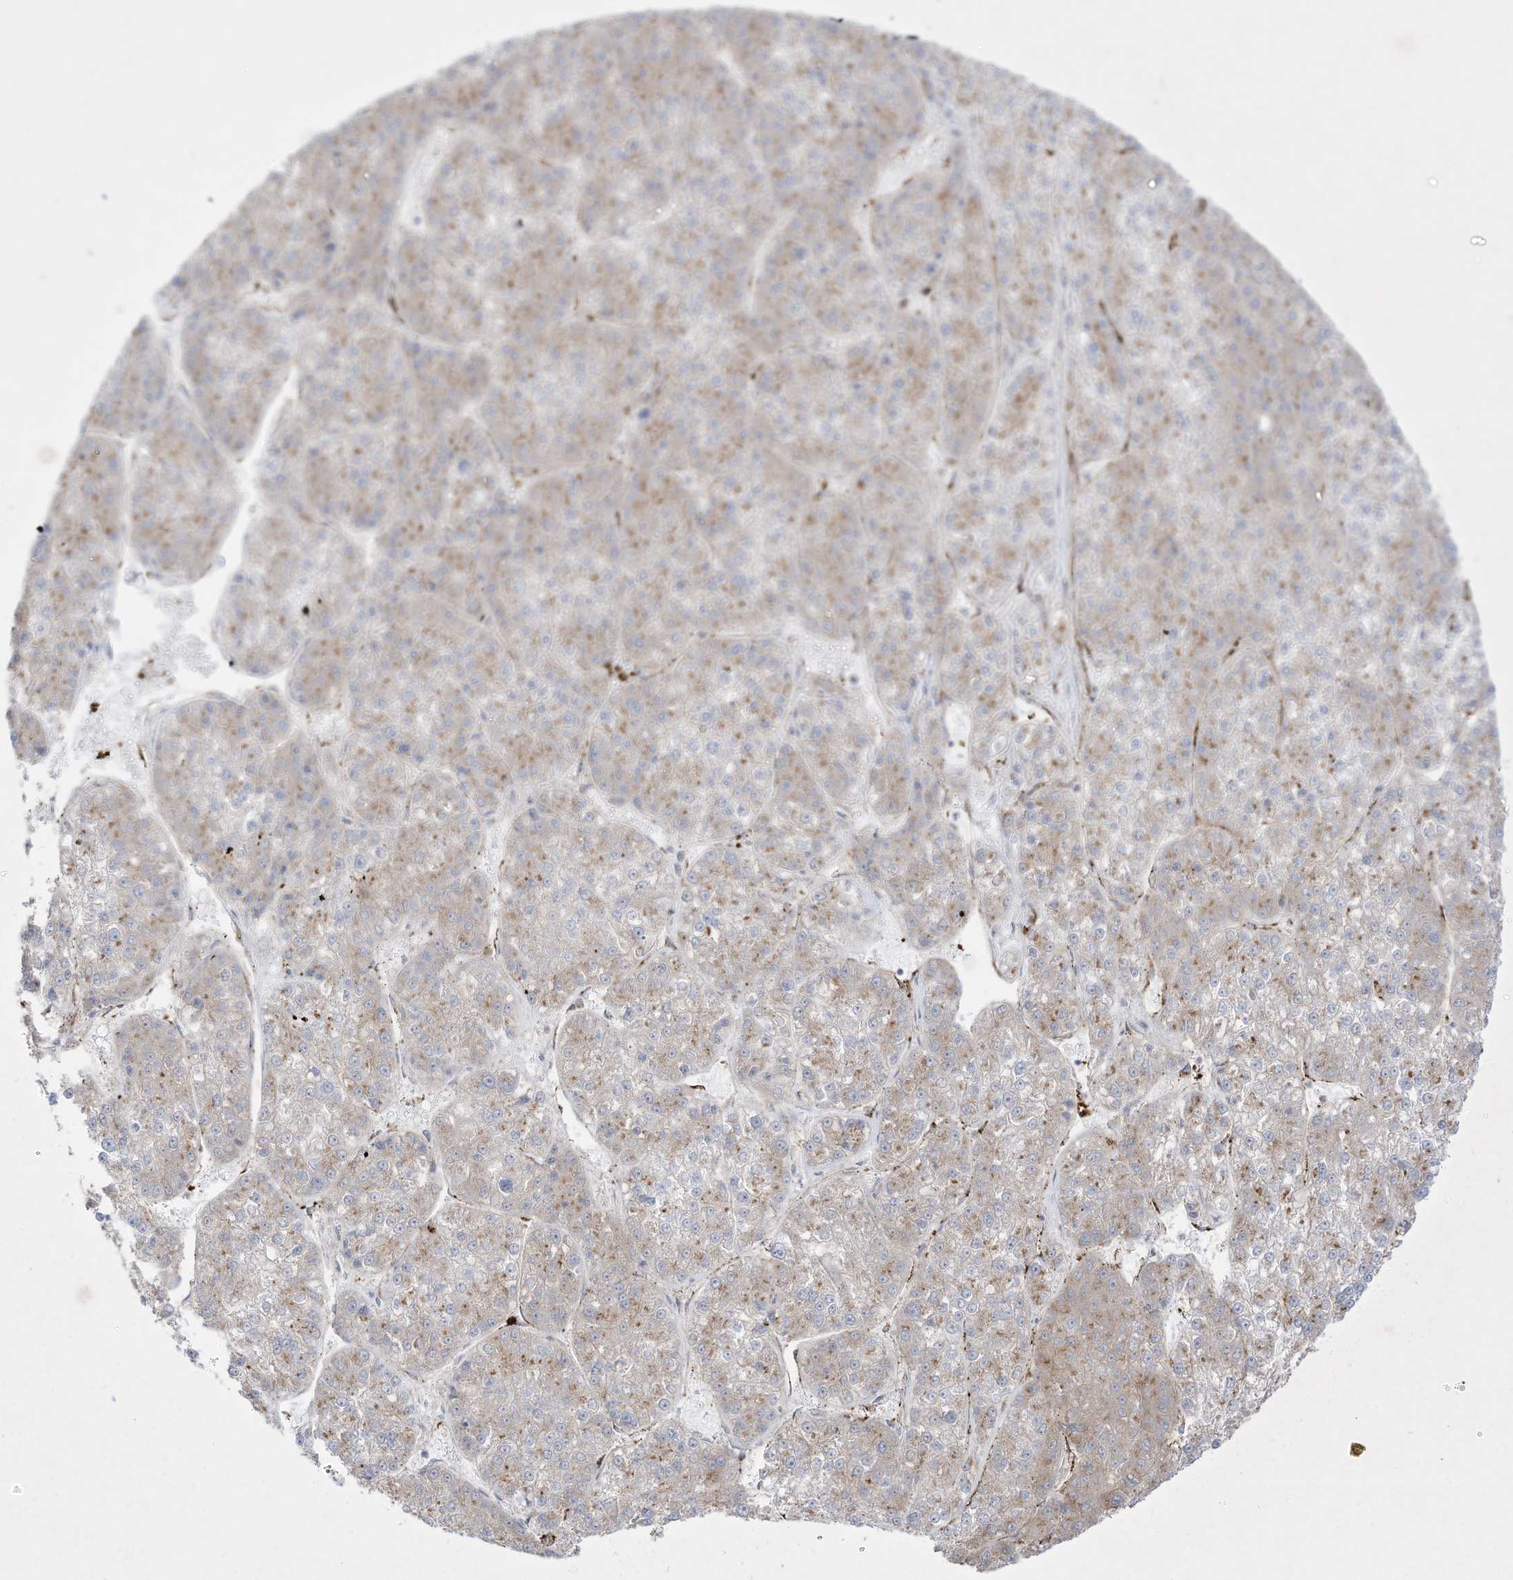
{"staining": {"intensity": "weak", "quantity": "25%-75%", "location": "cytoplasmic/membranous"}, "tissue": "liver cancer", "cell_type": "Tumor cells", "image_type": "cancer", "snomed": [{"axis": "morphology", "description": "Carcinoma, Hepatocellular, NOS"}, {"axis": "topography", "description": "Liver"}], "caption": "An image of liver hepatocellular carcinoma stained for a protein demonstrates weak cytoplasmic/membranous brown staining in tumor cells.", "gene": "ZGRF1", "patient": {"sex": "female", "age": 73}}